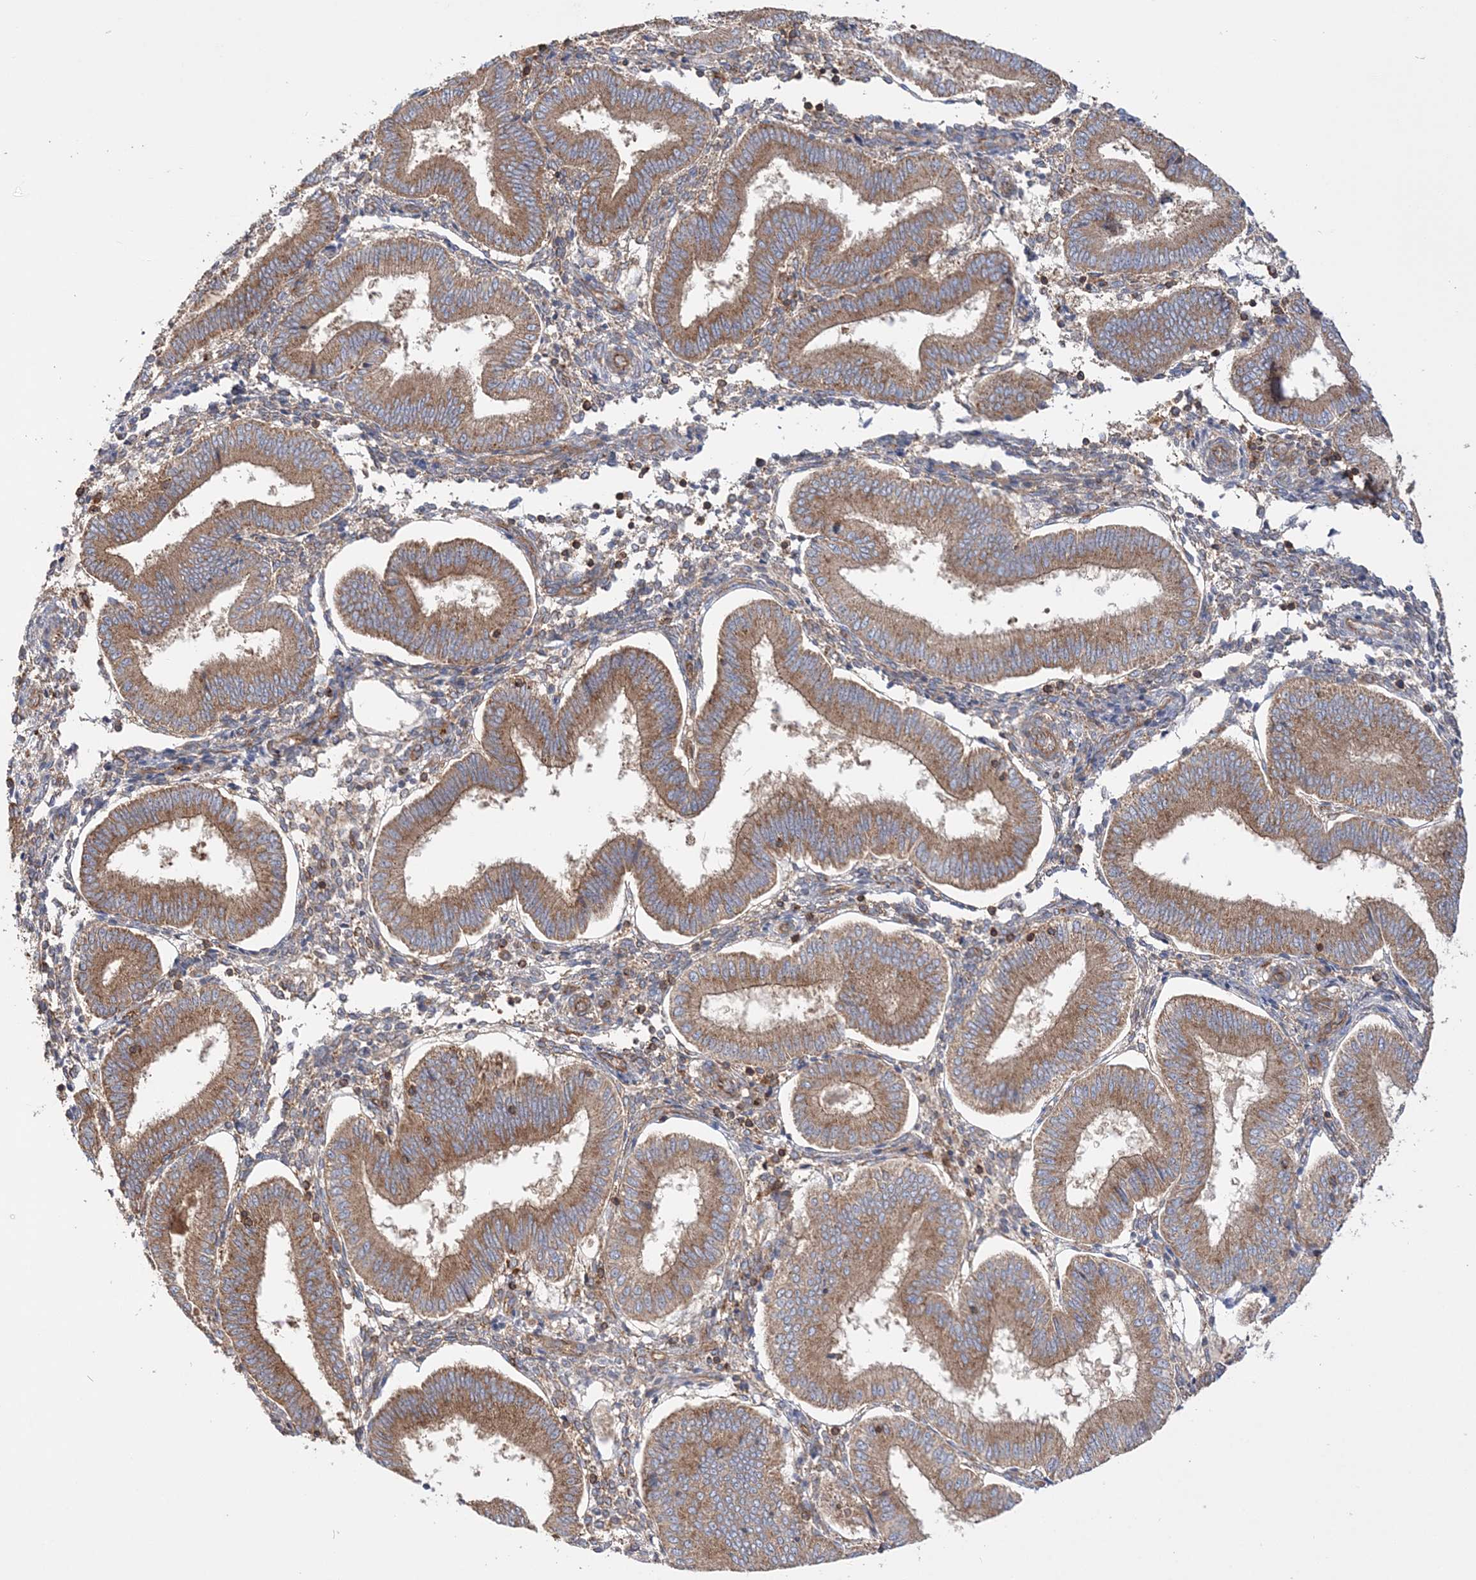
{"staining": {"intensity": "weak", "quantity": ">75%", "location": "cytoplasmic/membranous"}, "tissue": "endometrium", "cell_type": "Cells in endometrial stroma", "image_type": "normal", "snomed": [{"axis": "morphology", "description": "Normal tissue, NOS"}, {"axis": "topography", "description": "Endometrium"}], "caption": "Cells in endometrial stroma exhibit weak cytoplasmic/membranous staining in about >75% of cells in normal endometrium.", "gene": "TBC1D5", "patient": {"sex": "female", "age": 39}}